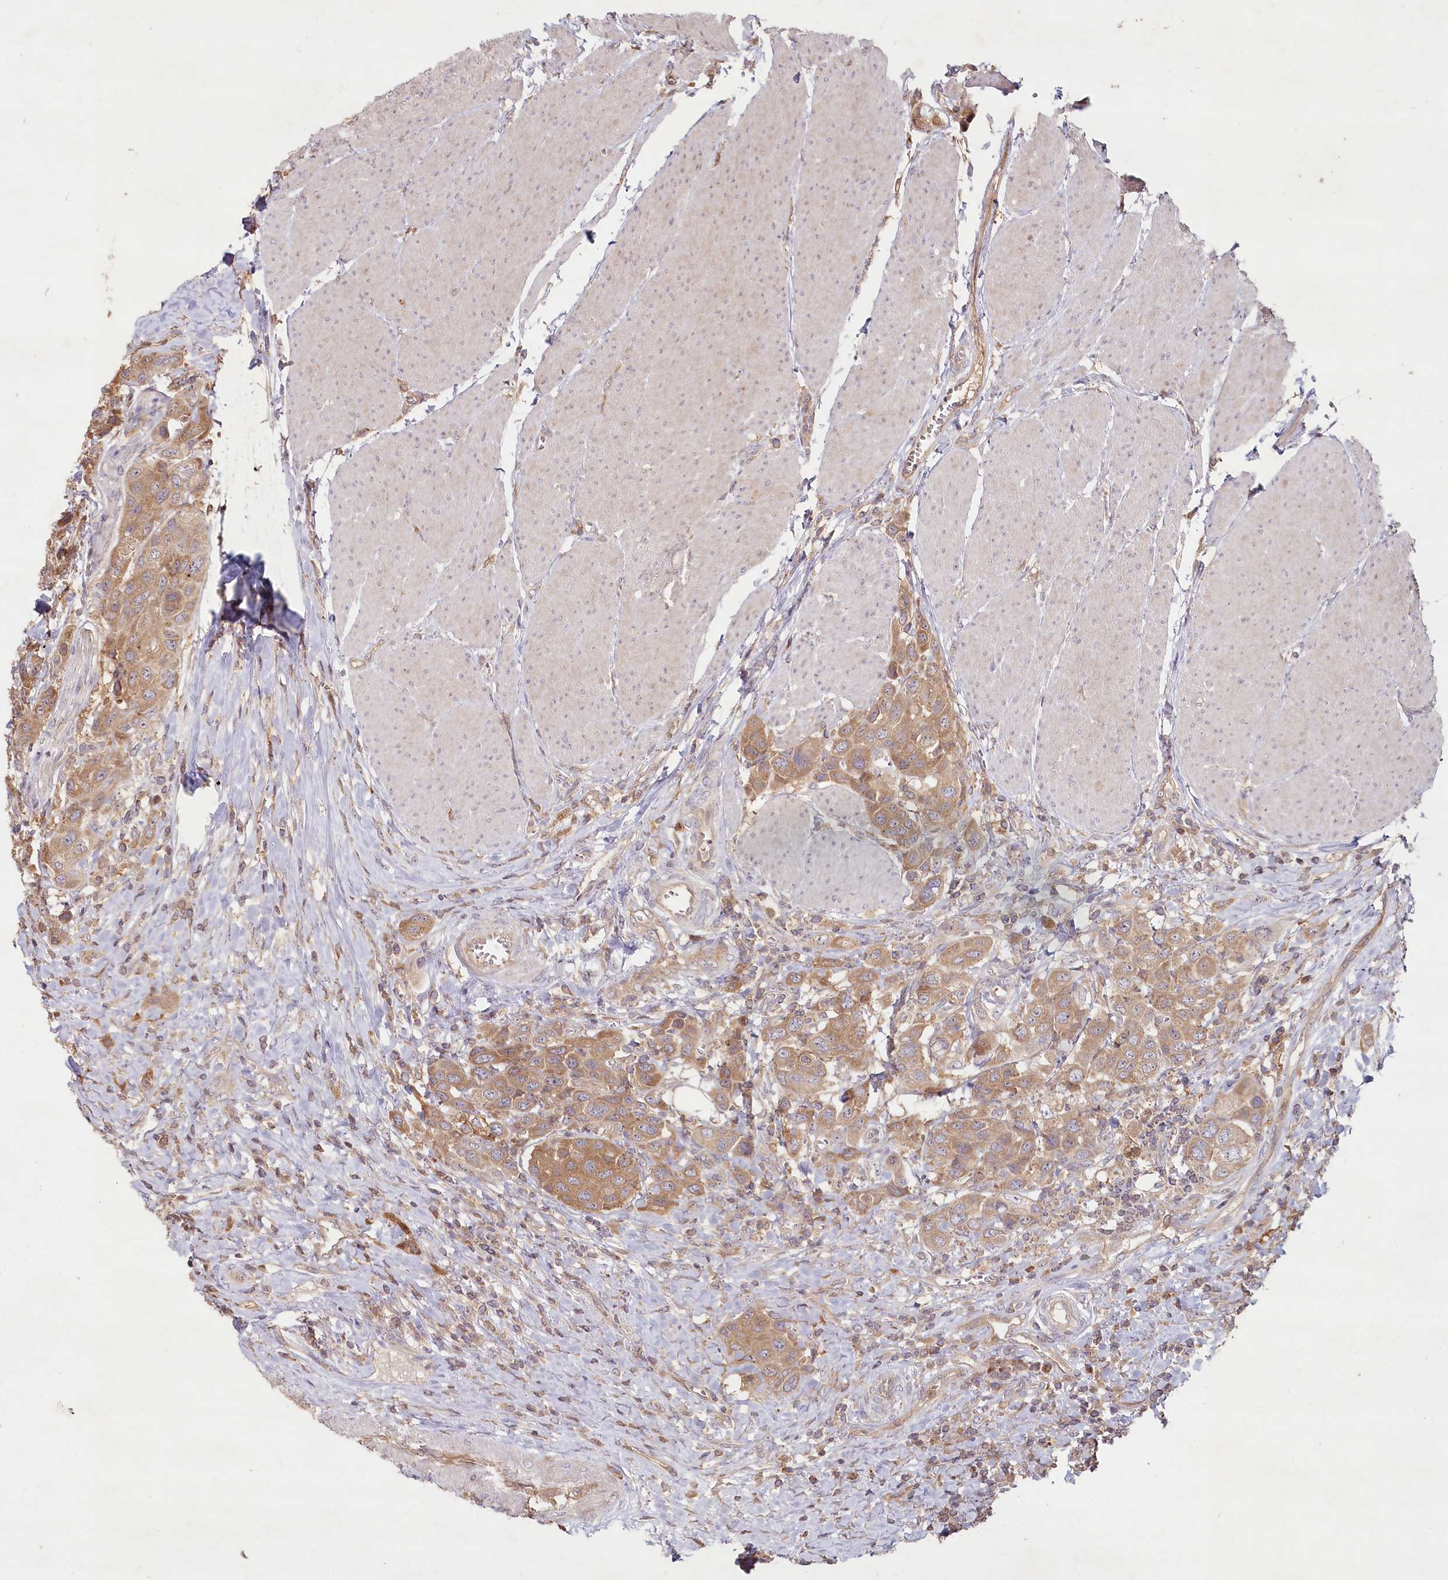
{"staining": {"intensity": "moderate", "quantity": ">75%", "location": "cytoplasmic/membranous"}, "tissue": "urothelial cancer", "cell_type": "Tumor cells", "image_type": "cancer", "snomed": [{"axis": "morphology", "description": "Urothelial carcinoma, High grade"}, {"axis": "topography", "description": "Urinary bladder"}], "caption": "Tumor cells demonstrate moderate cytoplasmic/membranous staining in about >75% of cells in high-grade urothelial carcinoma.", "gene": "HAL", "patient": {"sex": "male", "age": 50}}